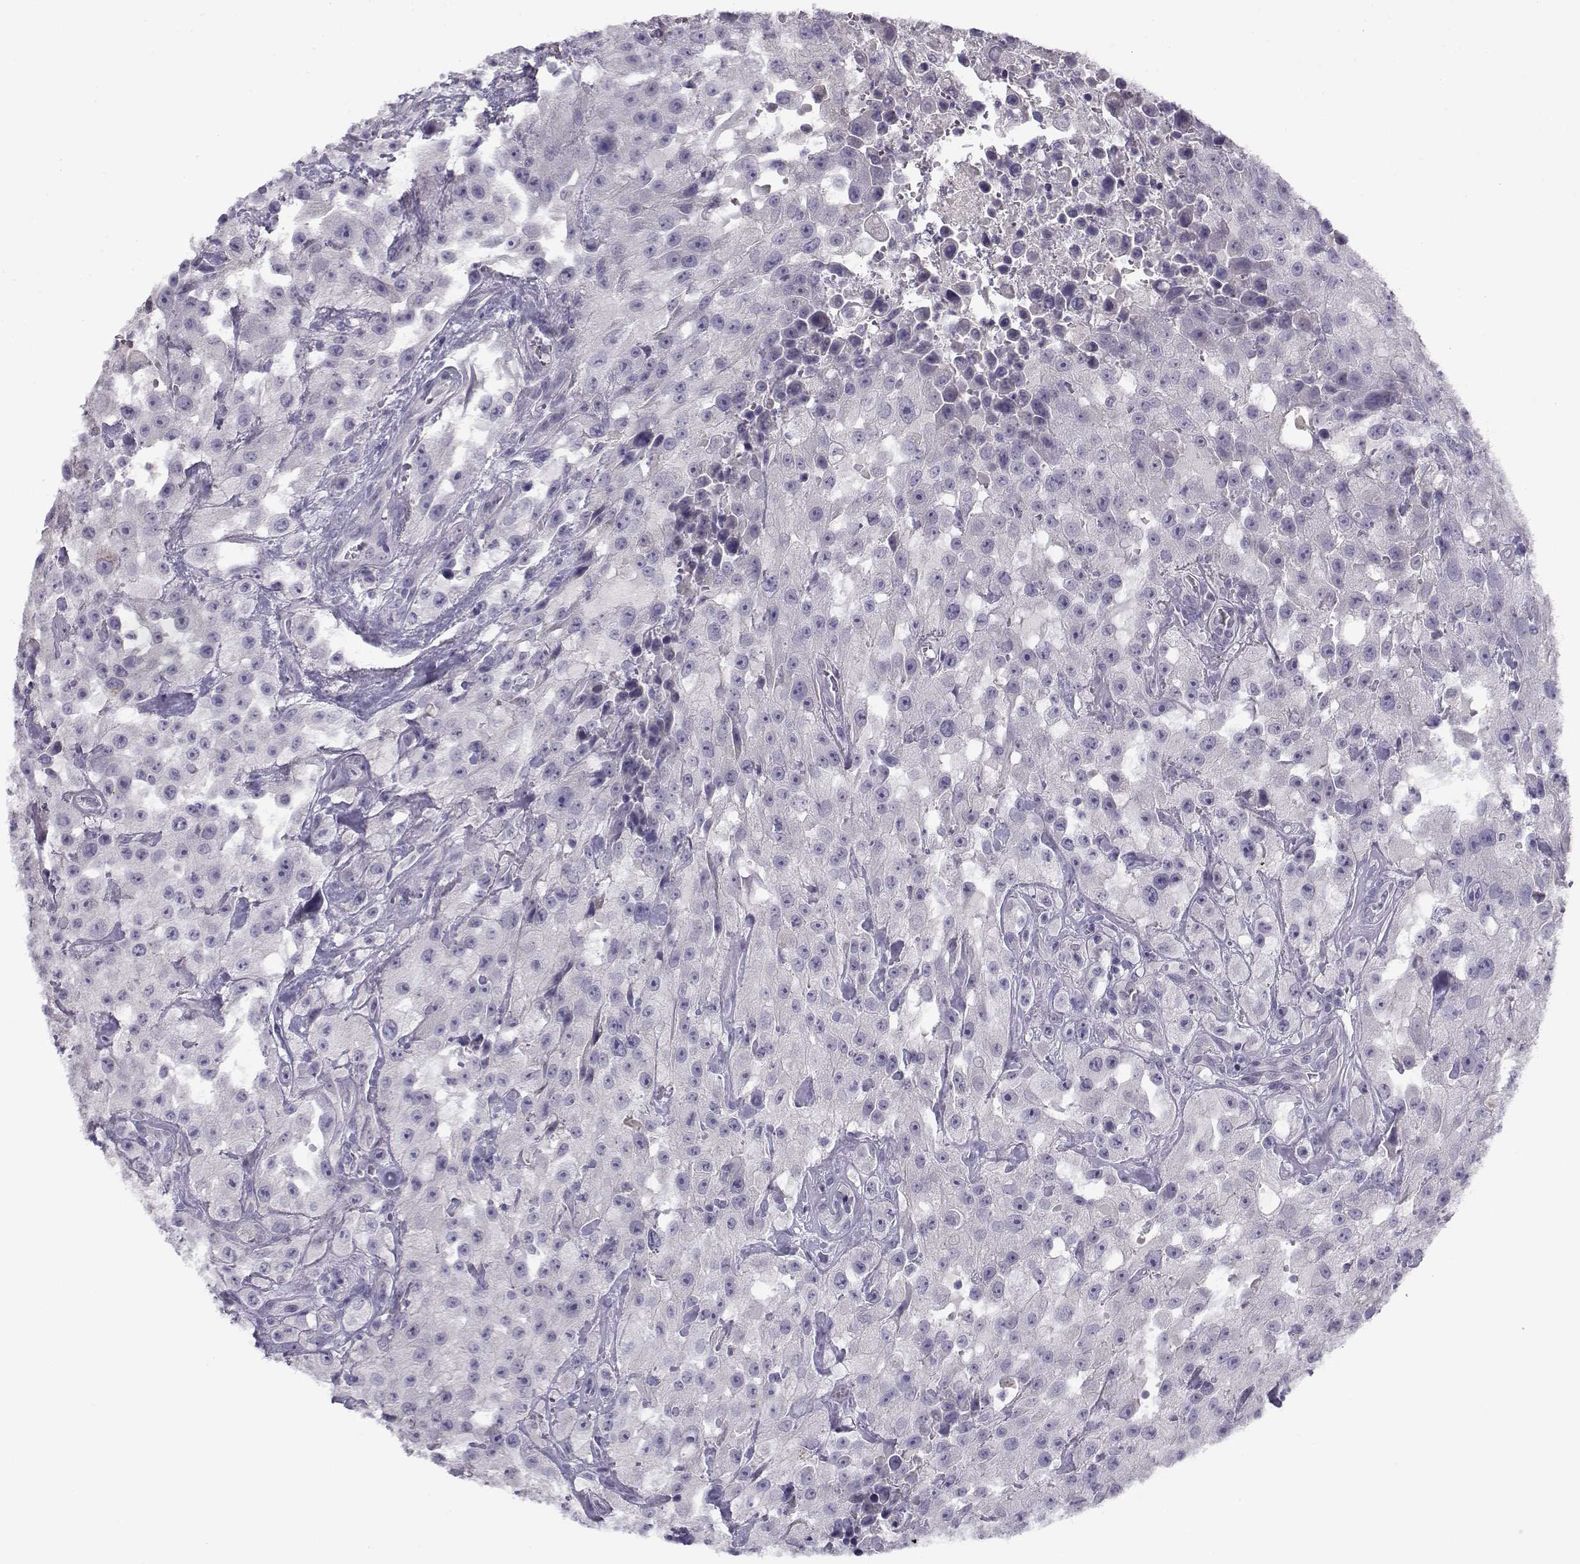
{"staining": {"intensity": "negative", "quantity": "none", "location": "none"}, "tissue": "urothelial cancer", "cell_type": "Tumor cells", "image_type": "cancer", "snomed": [{"axis": "morphology", "description": "Urothelial carcinoma, High grade"}, {"axis": "topography", "description": "Urinary bladder"}], "caption": "Tumor cells show no significant protein expression in high-grade urothelial carcinoma. (DAB IHC, high magnification).", "gene": "CFAP77", "patient": {"sex": "male", "age": 79}}